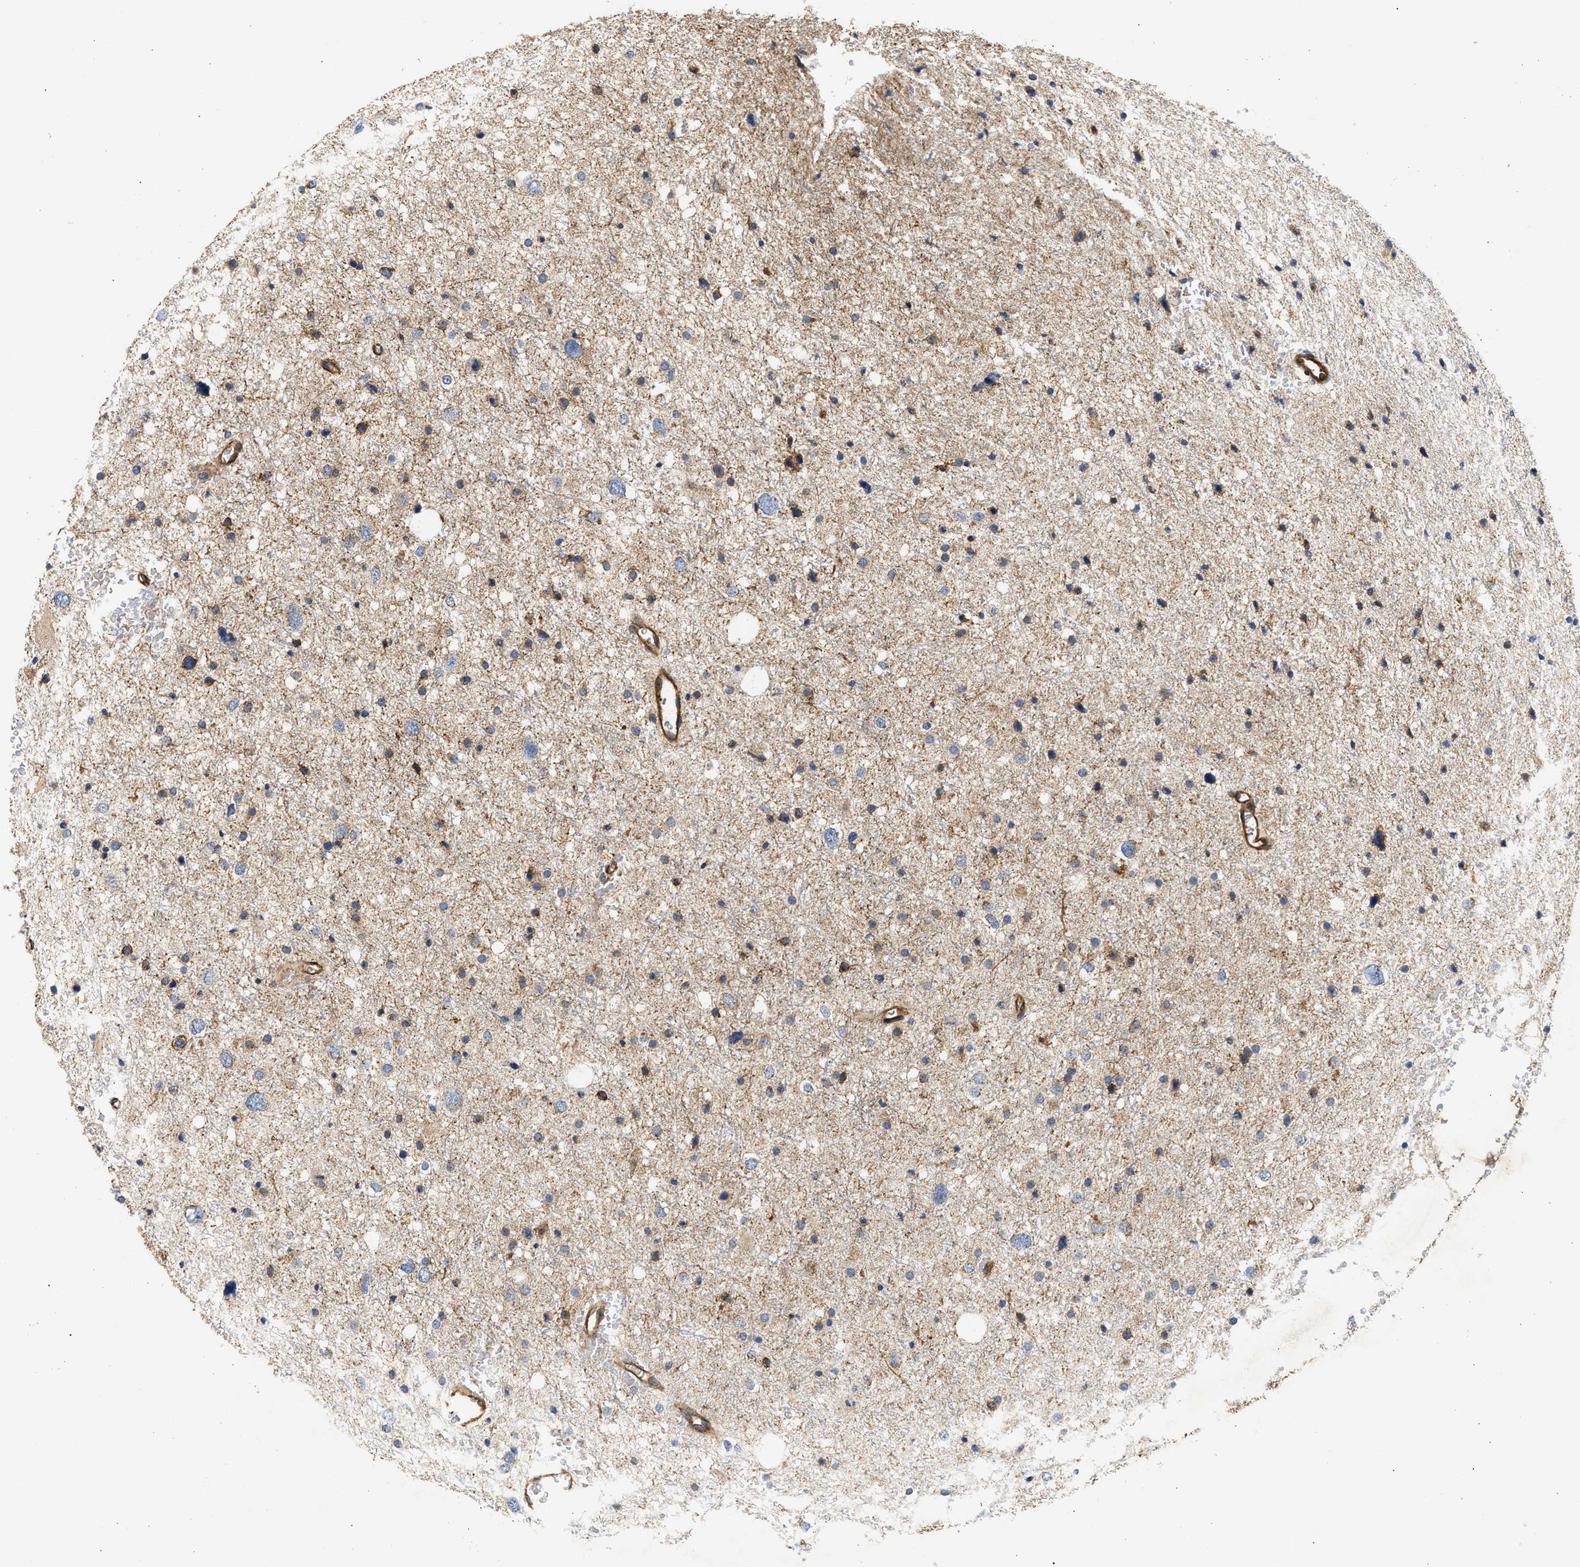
{"staining": {"intensity": "weak", "quantity": "<25%", "location": "cytoplasmic/membranous"}, "tissue": "glioma", "cell_type": "Tumor cells", "image_type": "cancer", "snomed": [{"axis": "morphology", "description": "Glioma, malignant, Low grade"}, {"axis": "topography", "description": "Brain"}], "caption": "DAB immunohistochemical staining of human malignant glioma (low-grade) shows no significant staining in tumor cells.", "gene": "SAMD9L", "patient": {"sex": "female", "age": 37}}